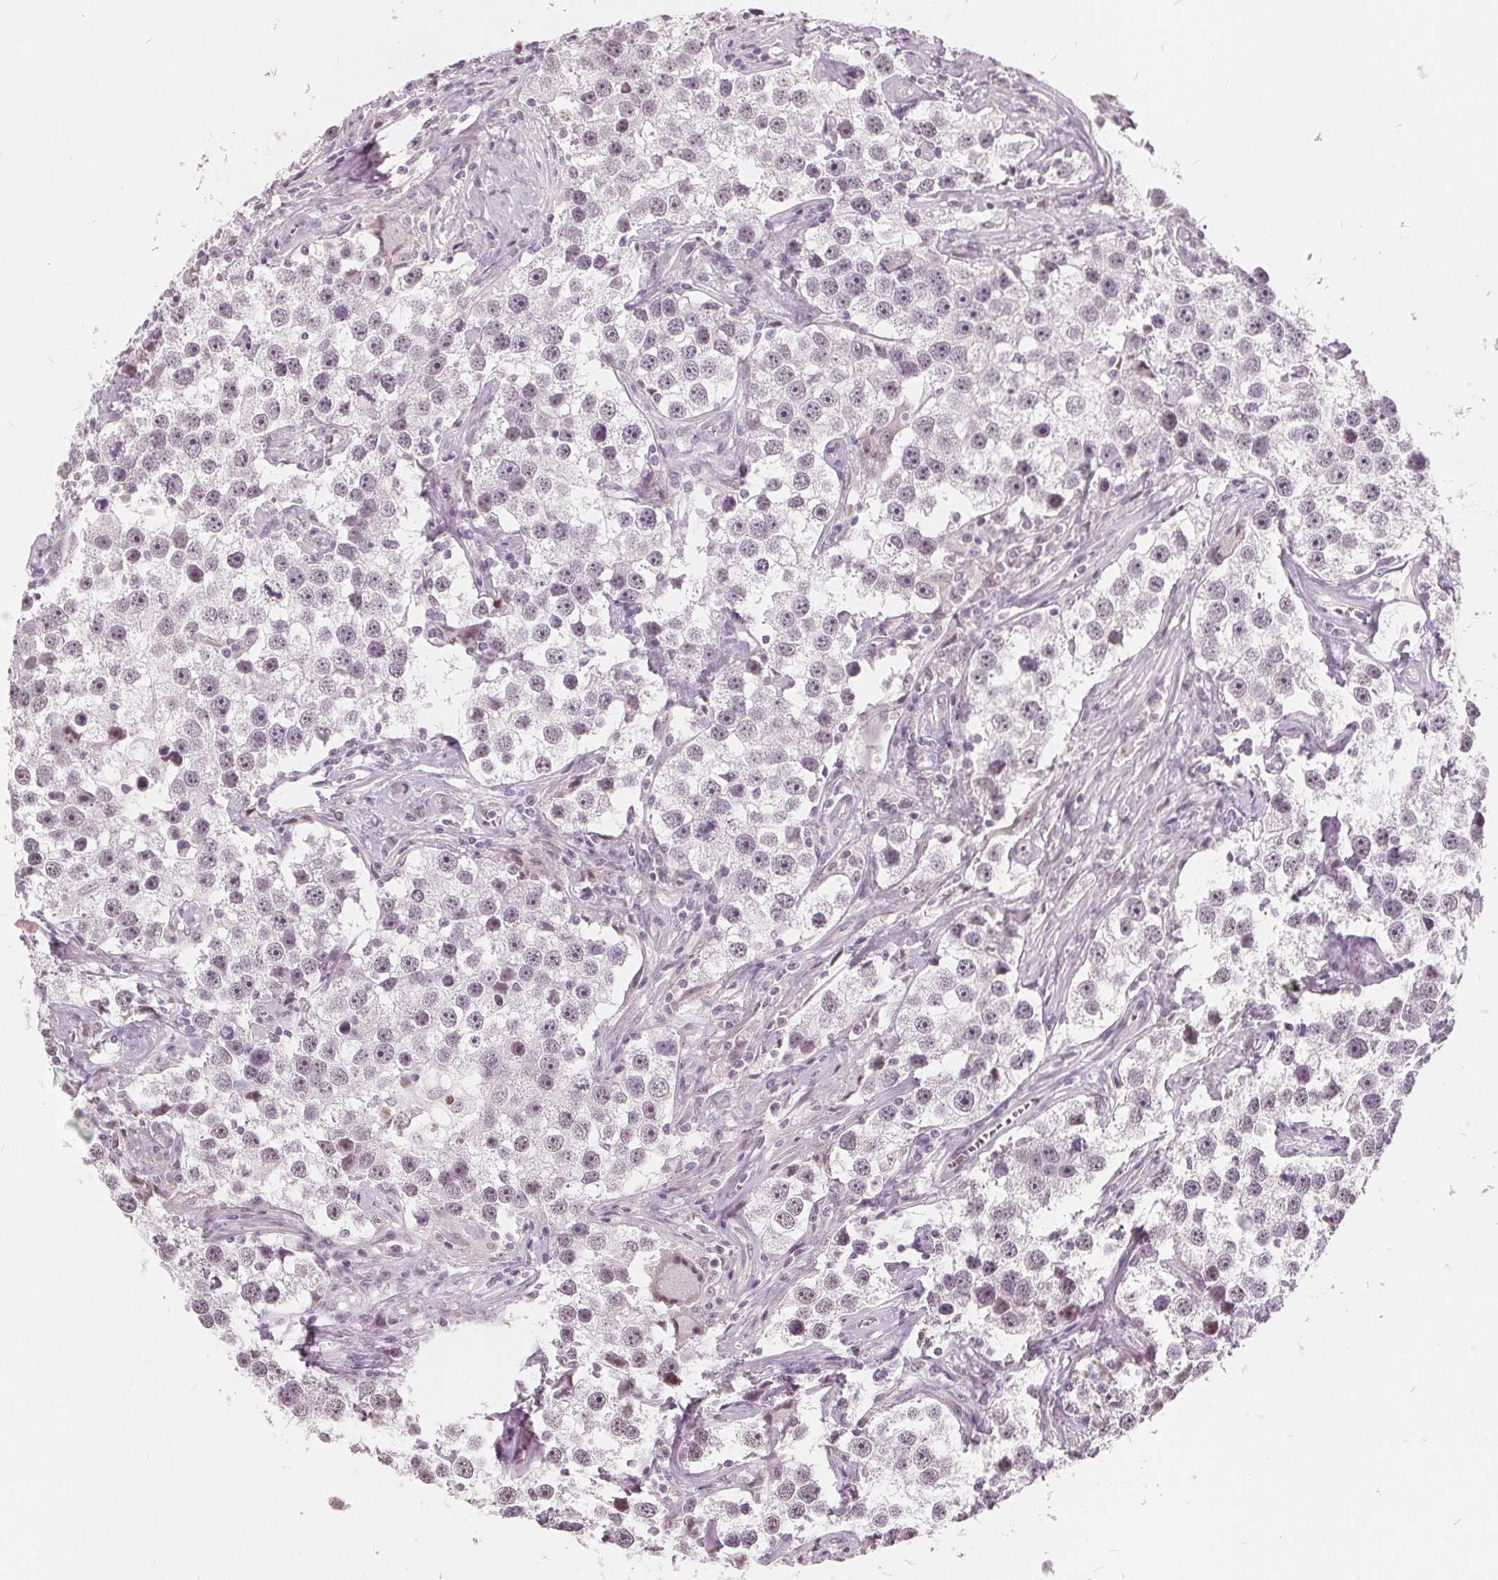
{"staining": {"intensity": "weak", "quantity": "25%-75%", "location": "nuclear"}, "tissue": "testis cancer", "cell_type": "Tumor cells", "image_type": "cancer", "snomed": [{"axis": "morphology", "description": "Seminoma, NOS"}, {"axis": "topography", "description": "Testis"}], "caption": "A high-resolution micrograph shows immunohistochemistry (IHC) staining of testis seminoma, which shows weak nuclear staining in approximately 25%-75% of tumor cells.", "gene": "NUP210L", "patient": {"sex": "male", "age": 49}}